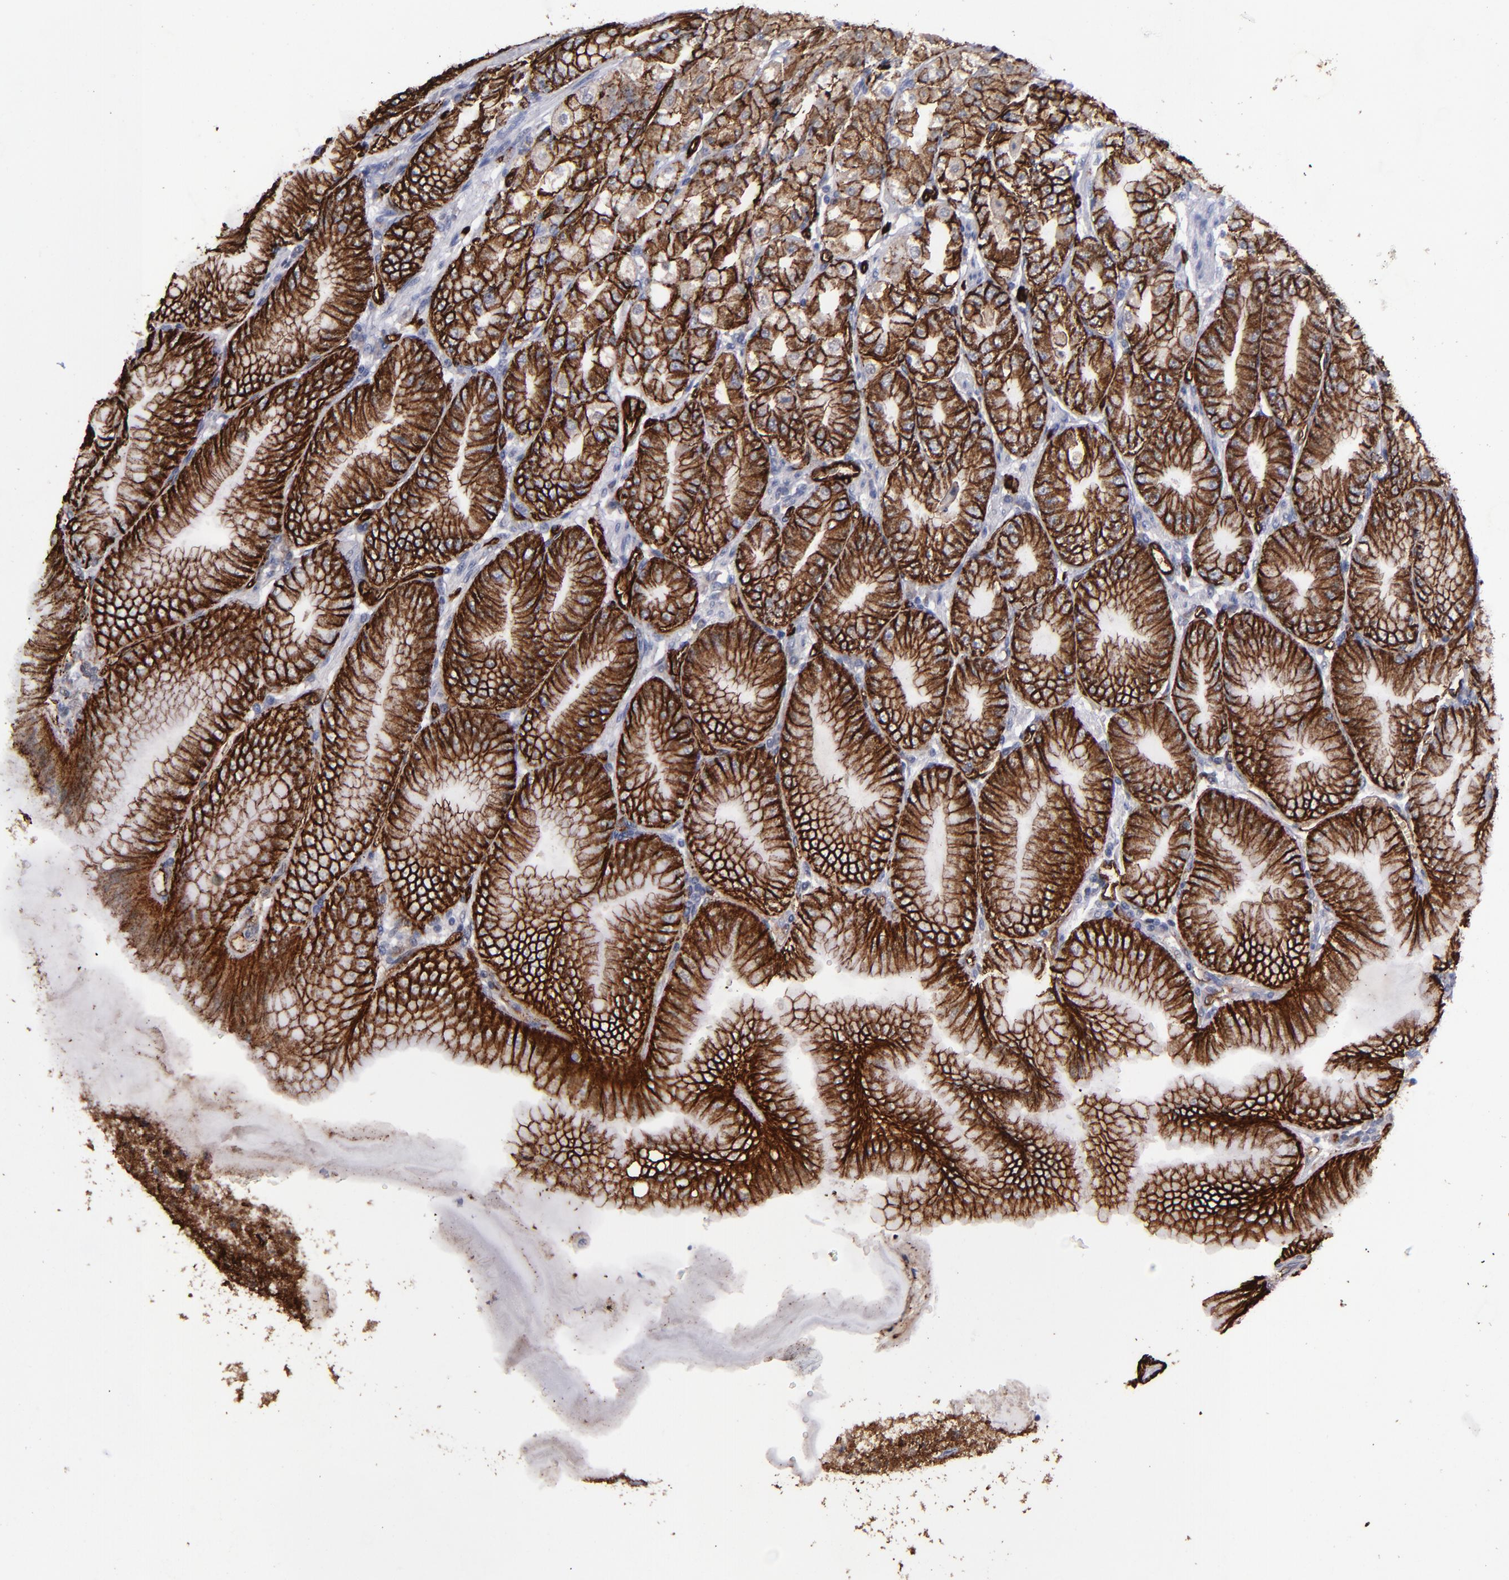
{"staining": {"intensity": "strong", "quantity": ">75%", "location": "cytoplasmic/membranous"}, "tissue": "stomach", "cell_type": "Glandular cells", "image_type": "normal", "snomed": [{"axis": "morphology", "description": "Normal tissue, NOS"}, {"axis": "topography", "description": "Stomach, lower"}], "caption": "Immunohistochemistry (IHC) (DAB (3,3'-diaminobenzidine)) staining of normal human stomach displays strong cytoplasmic/membranous protein staining in about >75% of glandular cells. The staining was performed using DAB (3,3'-diaminobenzidine), with brown indicating positive protein expression. Nuclei are stained blue with hematoxylin.", "gene": "CLDN5", "patient": {"sex": "male", "age": 71}}